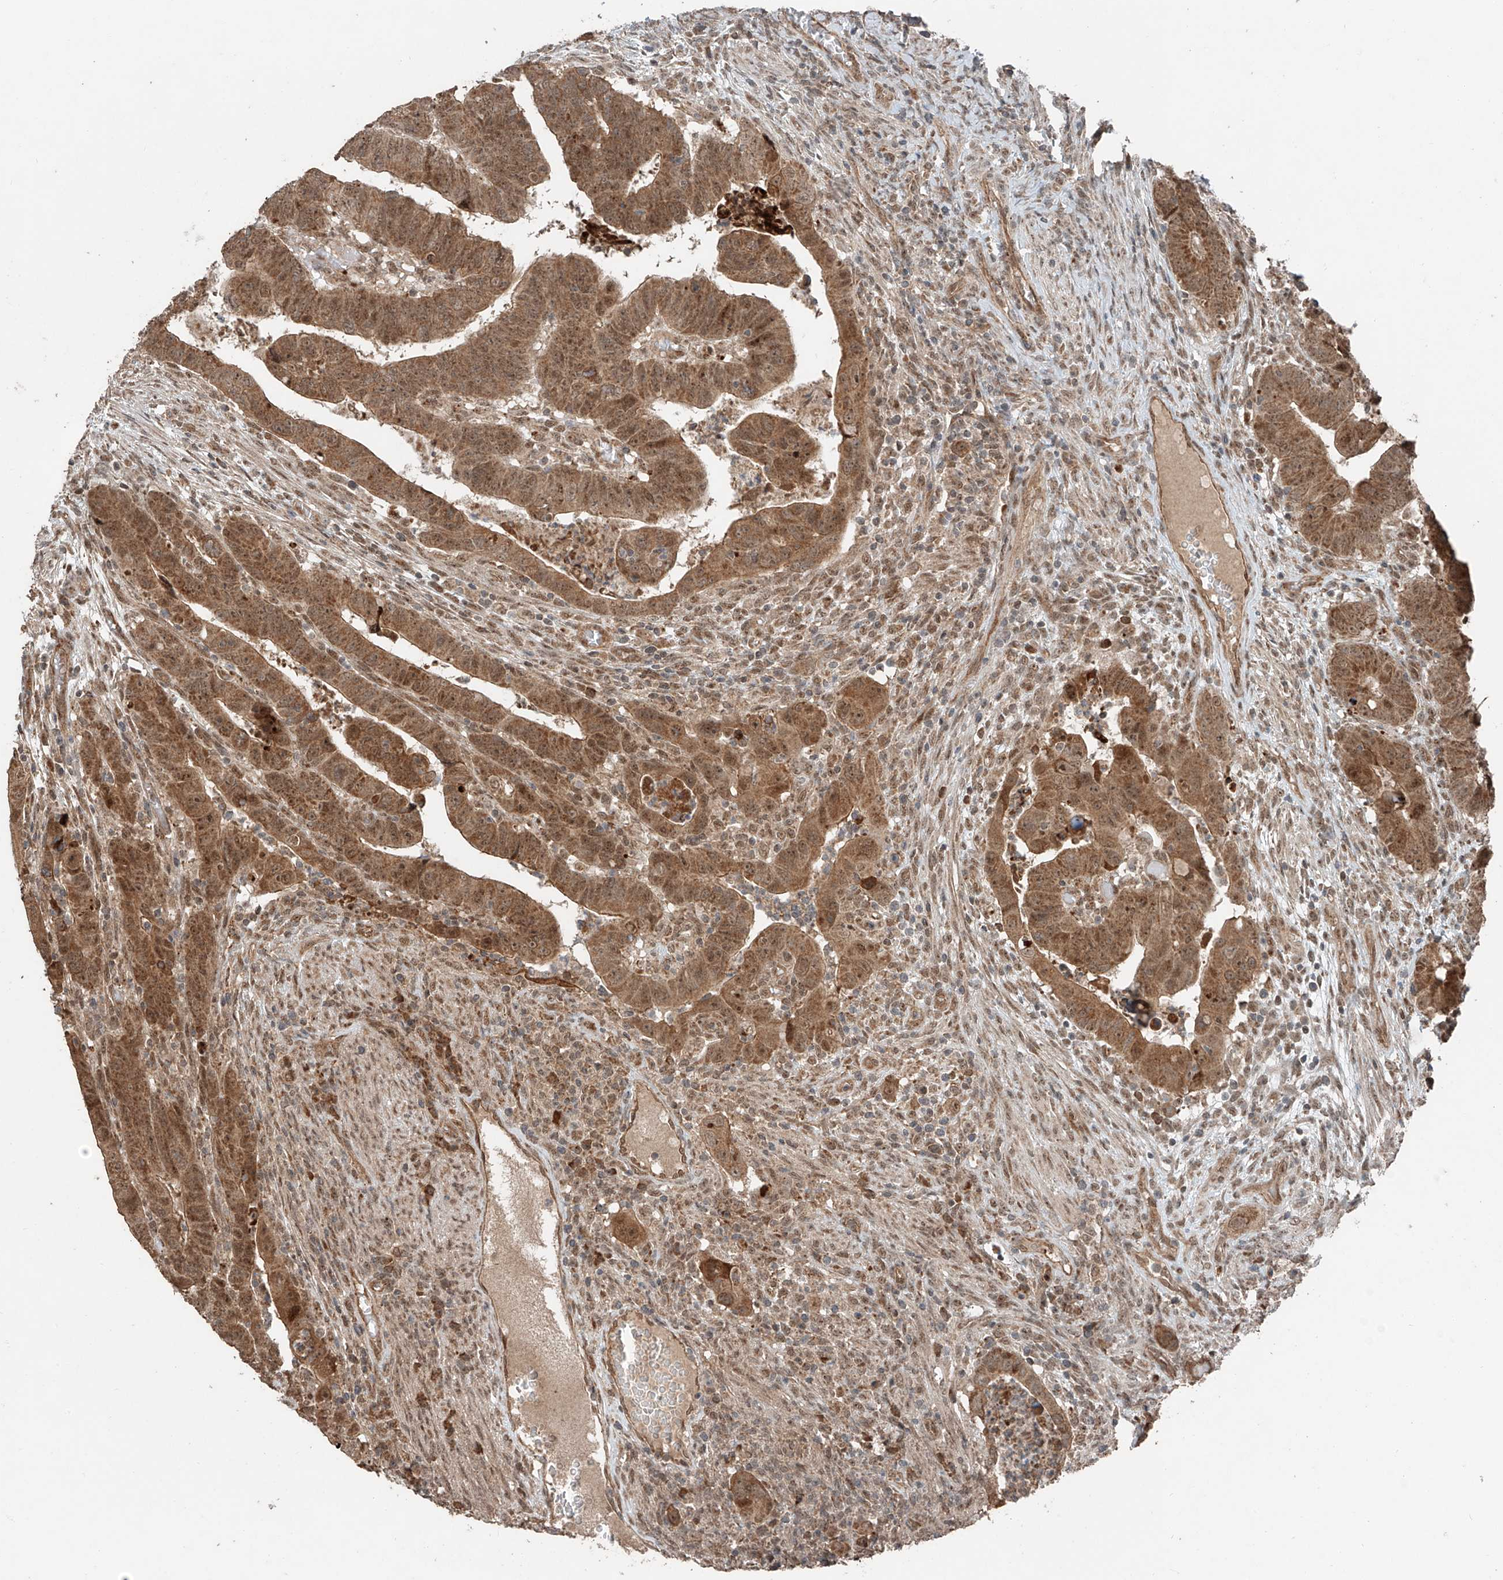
{"staining": {"intensity": "moderate", "quantity": ">75%", "location": "cytoplasmic/membranous"}, "tissue": "colorectal cancer", "cell_type": "Tumor cells", "image_type": "cancer", "snomed": [{"axis": "morphology", "description": "Normal tissue, NOS"}, {"axis": "morphology", "description": "Adenocarcinoma, NOS"}, {"axis": "topography", "description": "Rectum"}], "caption": "Colorectal adenocarcinoma stained with a protein marker shows moderate staining in tumor cells.", "gene": "ZNF620", "patient": {"sex": "female", "age": 65}}